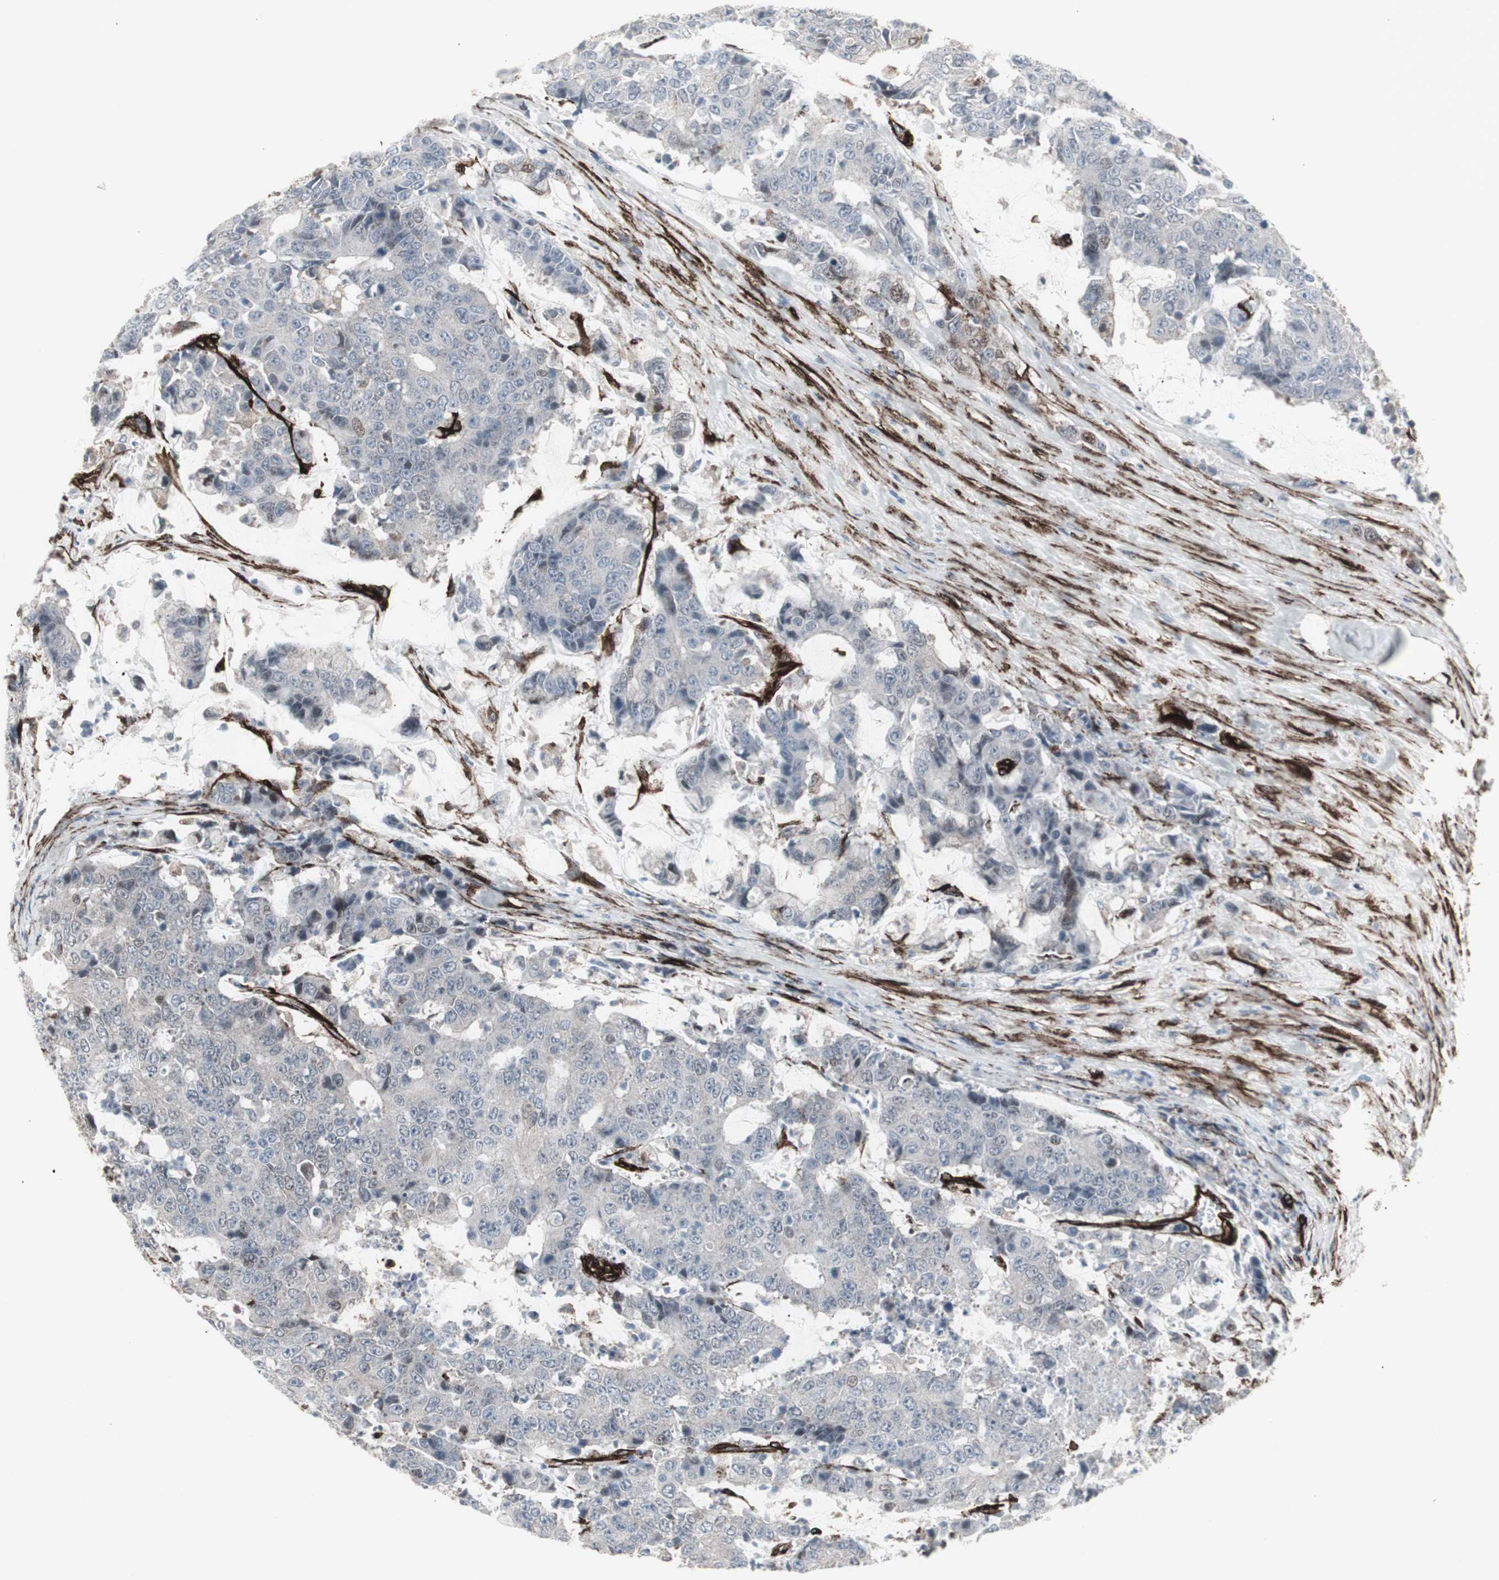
{"staining": {"intensity": "negative", "quantity": "none", "location": "none"}, "tissue": "colorectal cancer", "cell_type": "Tumor cells", "image_type": "cancer", "snomed": [{"axis": "morphology", "description": "Adenocarcinoma, NOS"}, {"axis": "topography", "description": "Colon"}], "caption": "IHC of human colorectal cancer displays no staining in tumor cells.", "gene": "PDGFA", "patient": {"sex": "female", "age": 86}}